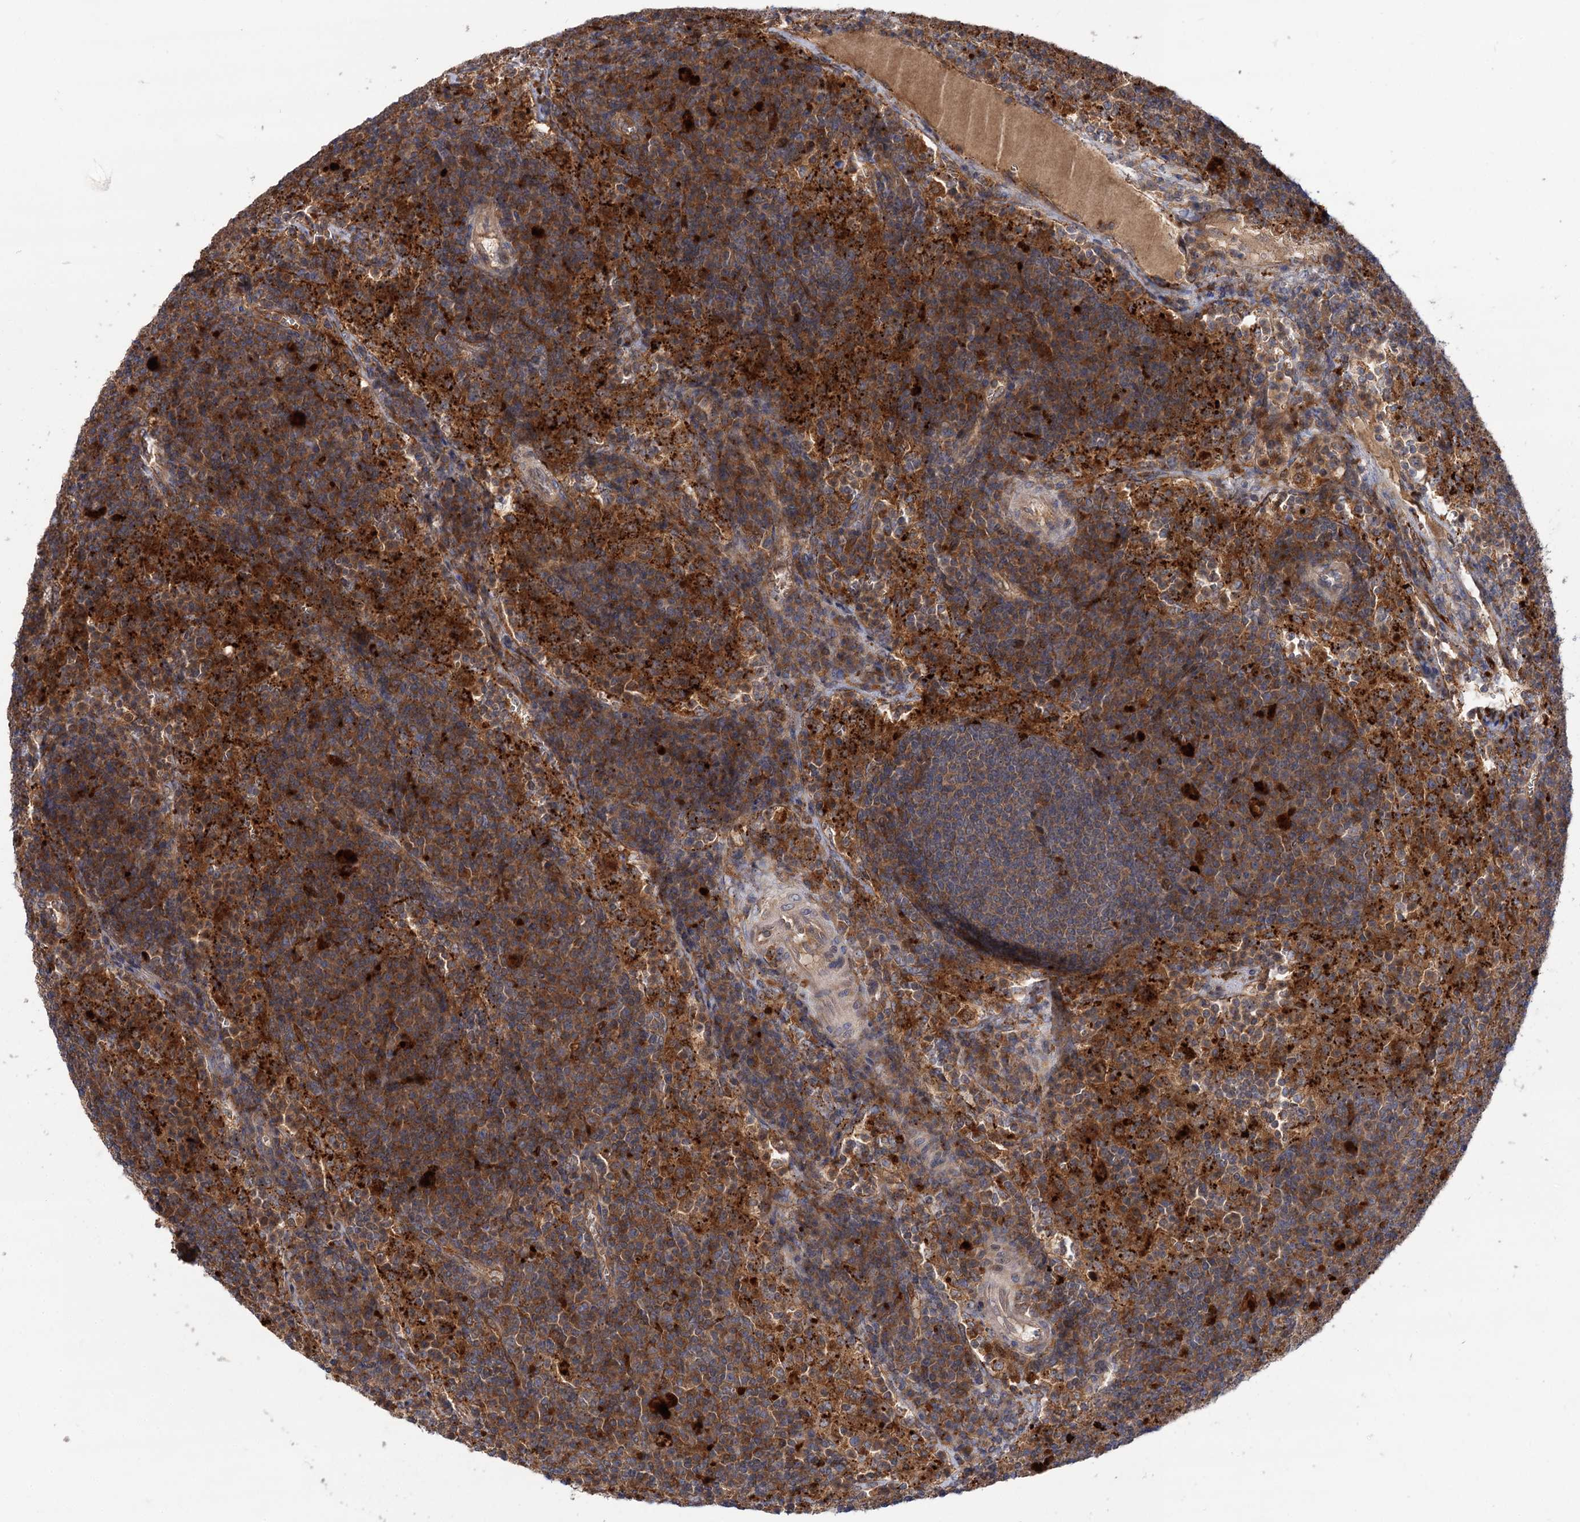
{"staining": {"intensity": "moderate", "quantity": ">75%", "location": "cytoplasmic/membranous"}, "tissue": "lymph node", "cell_type": "Germinal center cells", "image_type": "normal", "snomed": [{"axis": "morphology", "description": "Normal tissue, NOS"}, {"axis": "topography", "description": "Lymph node"}], "caption": "Immunohistochemistry (IHC) staining of benign lymph node, which demonstrates medium levels of moderate cytoplasmic/membranous expression in about >75% of germinal center cells indicating moderate cytoplasmic/membranous protein staining. The staining was performed using DAB (brown) for protein detection and nuclei were counterstained in hematoxylin (blue).", "gene": "PATL1", "patient": {"sex": "female", "age": 70}}